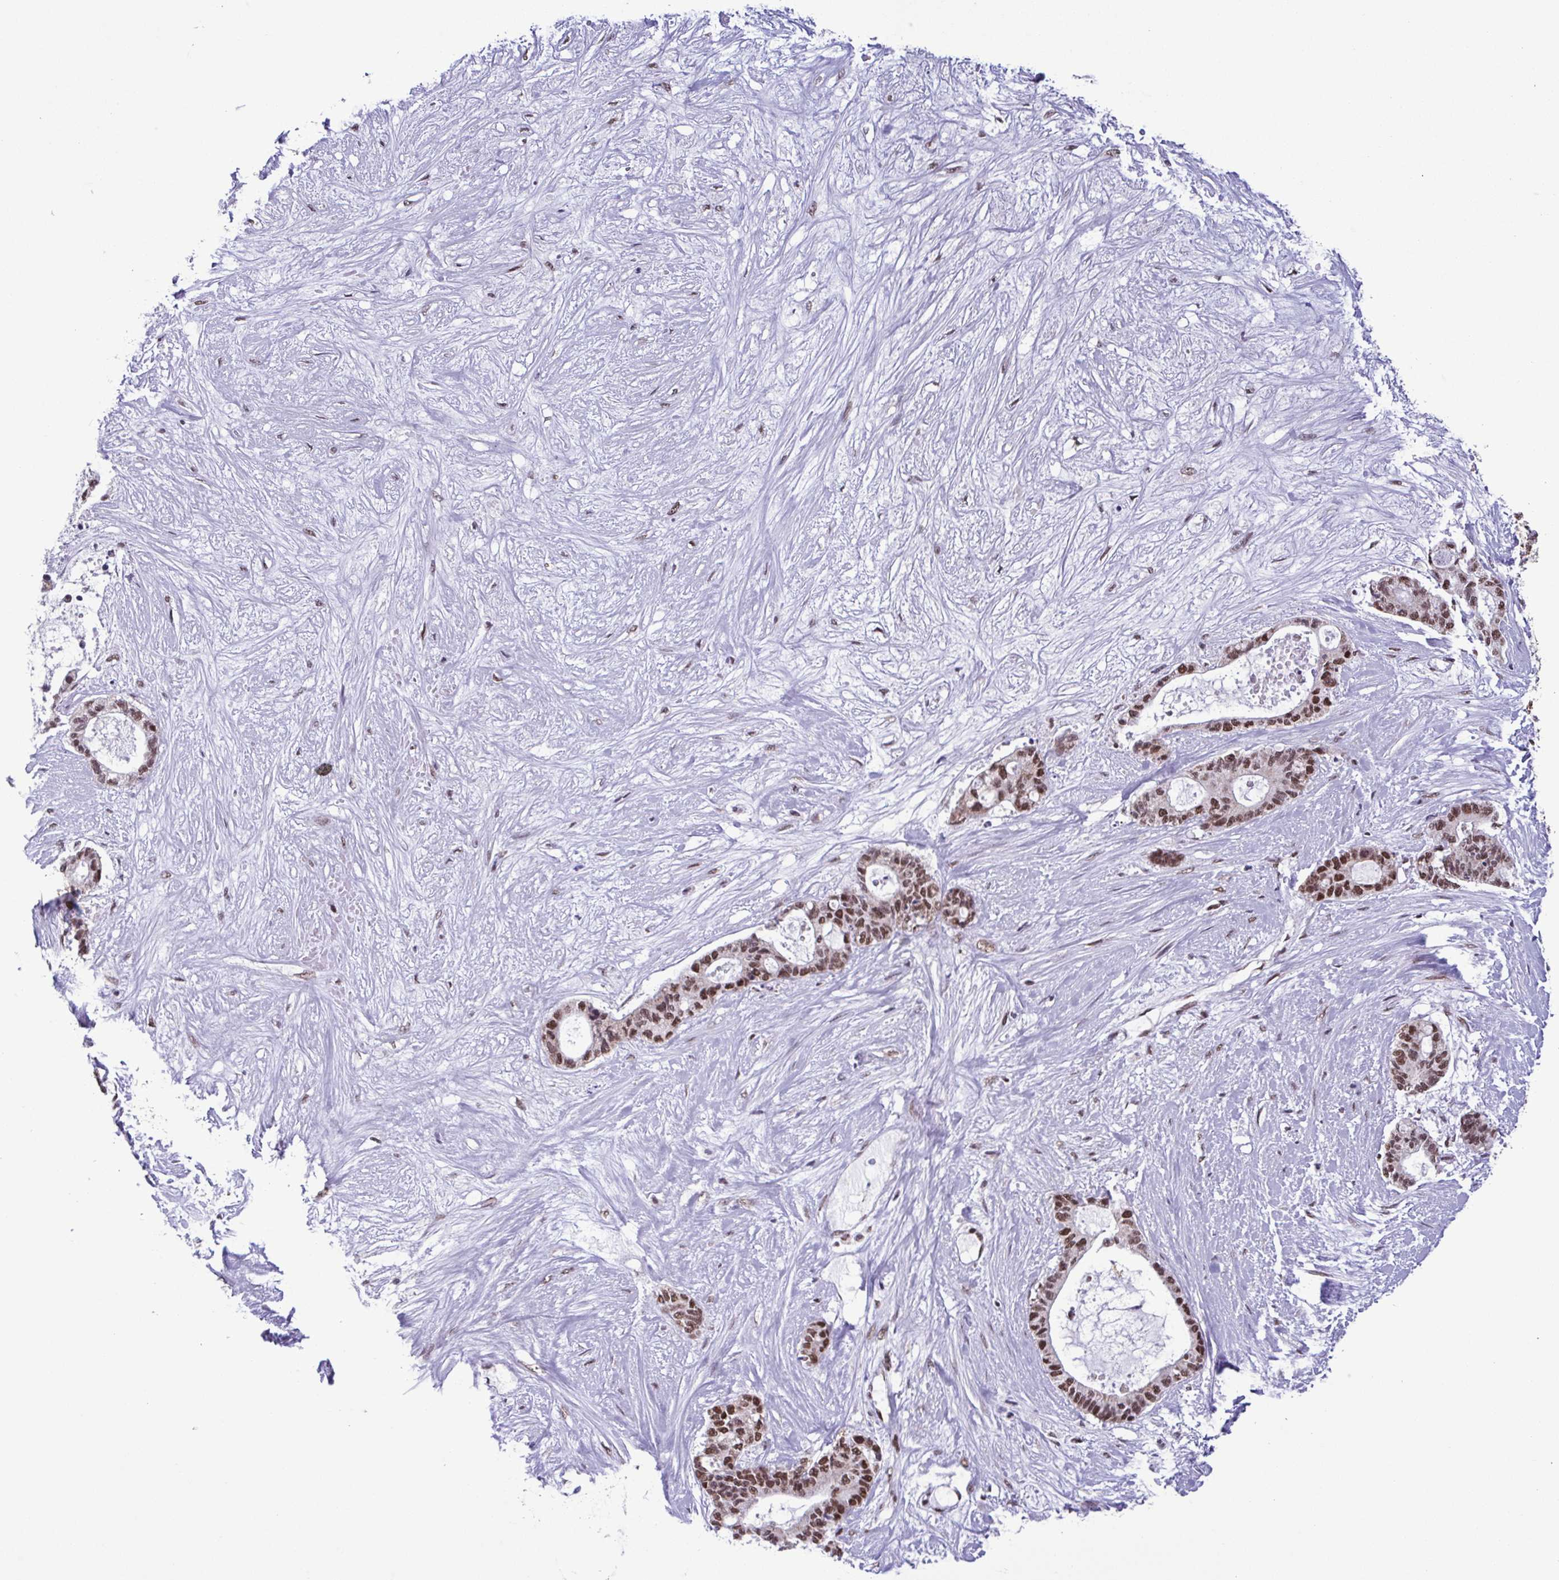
{"staining": {"intensity": "moderate", "quantity": ">75%", "location": "nuclear"}, "tissue": "liver cancer", "cell_type": "Tumor cells", "image_type": "cancer", "snomed": [{"axis": "morphology", "description": "Normal tissue, NOS"}, {"axis": "morphology", "description": "Cholangiocarcinoma"}, {"axis": "topography", "description": "Liver"}, {"axis": "topography", "description": "Peripheral nerve tissue"}], "caption": "DAB immunohistochemical staining of cholangiocarcinoma (liver) demonstrates moderate nuclear protein expression in approximately >75% of tumor cells.", "gene": "TIMM21", "patient": {"sex": "female", "age": 73}}